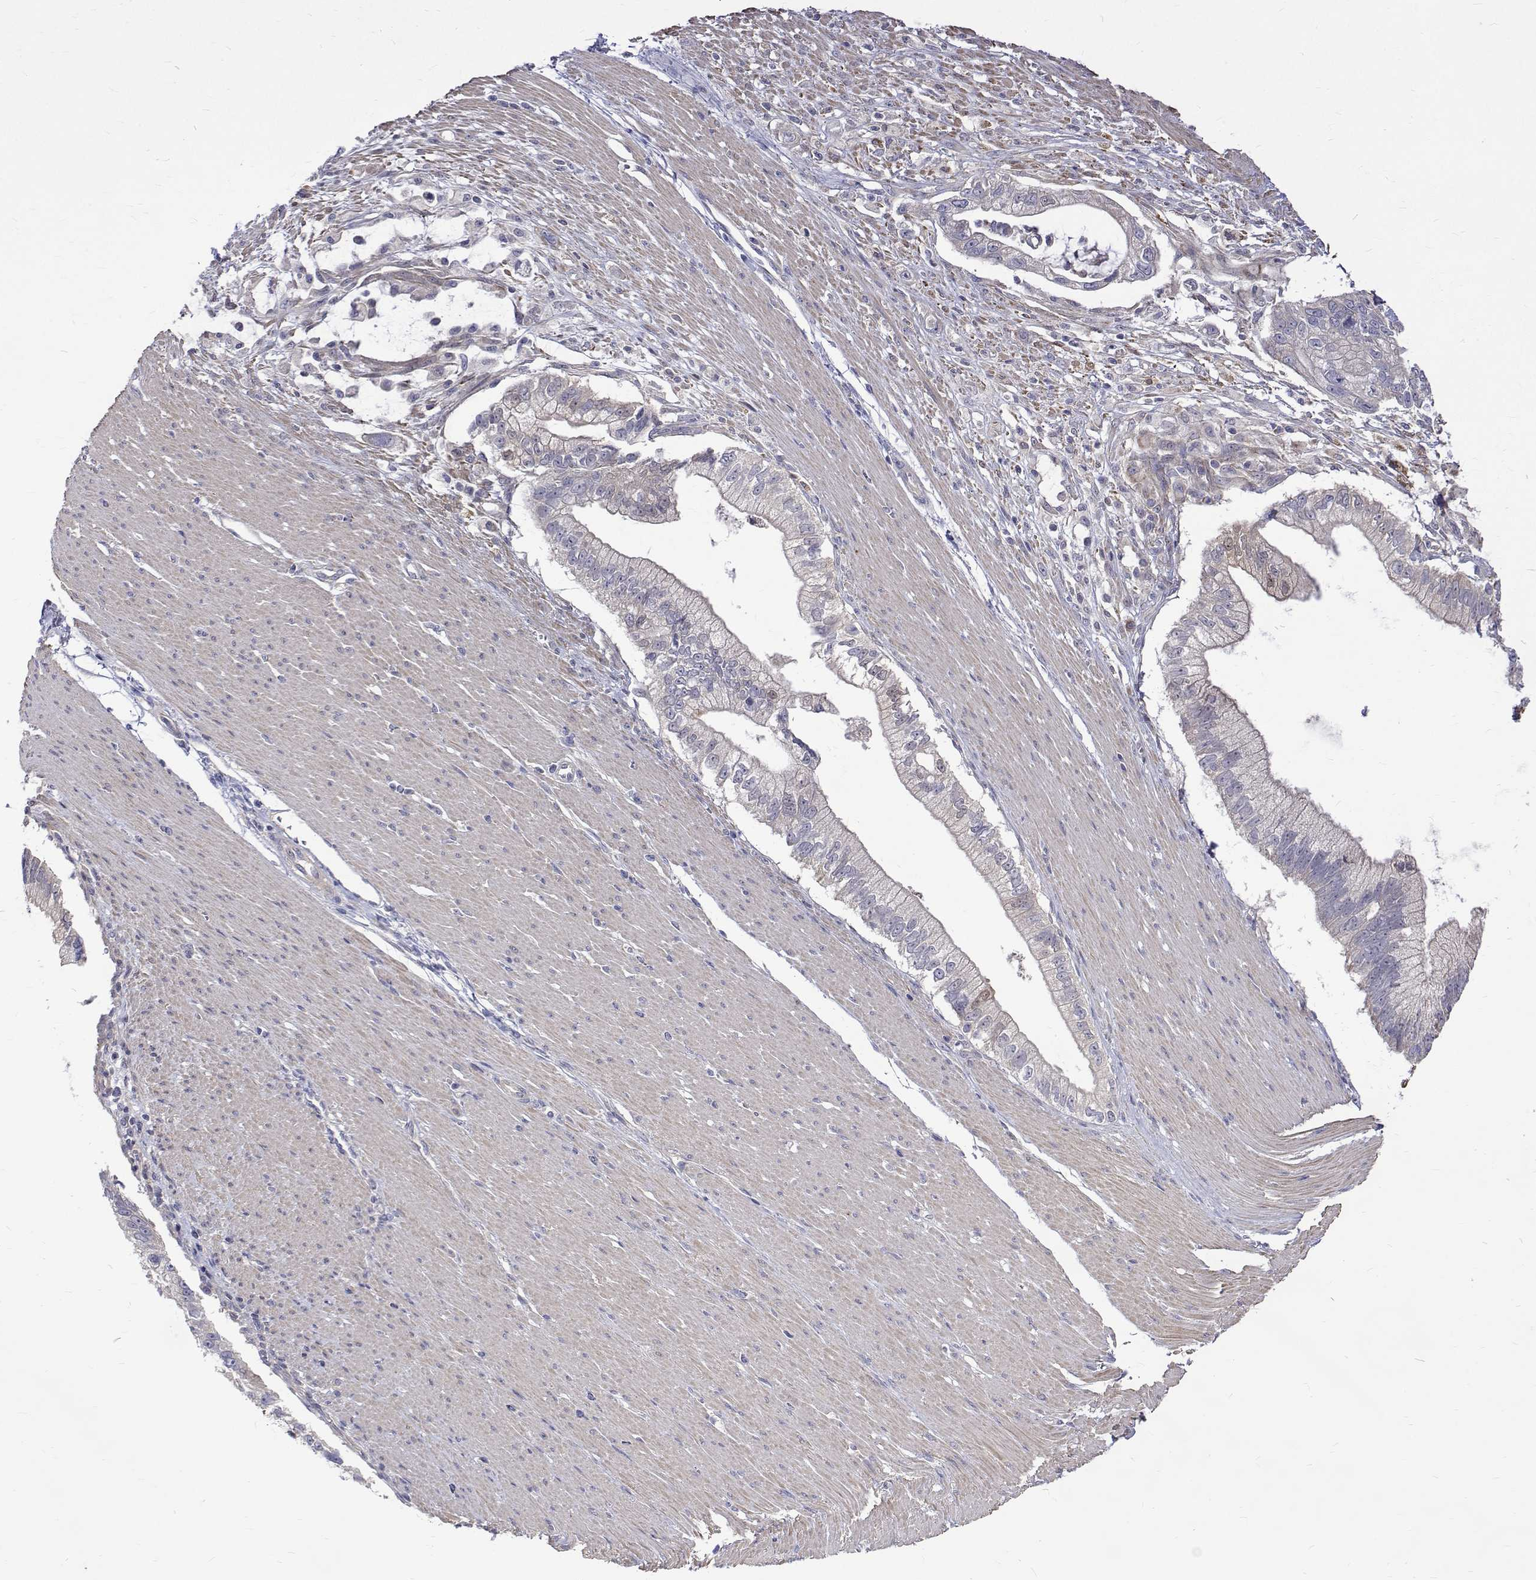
{"staining": {"intensity": "negative", "quantity": "none", "location": "none"}, "tissue": "pancreatic cancer", "cell_type": "Tumor cells", "image_type": "cancer", "snomed": [{"axis": "morphology", "description": "Adenocarcinoma, NOS"}, {"axis": "topography", "description": "Pancreas"}], "caption": "Tumor cells show no significant staining in pancreatic cancer (adenocarcinoma). Brightfield microscopy of immunohistochemistry stained with DAB (brown) and hematoxylin (blue), captured at high magnification.", "gene": "PADI1", "patient": {"sex": "male", "age": 70}}